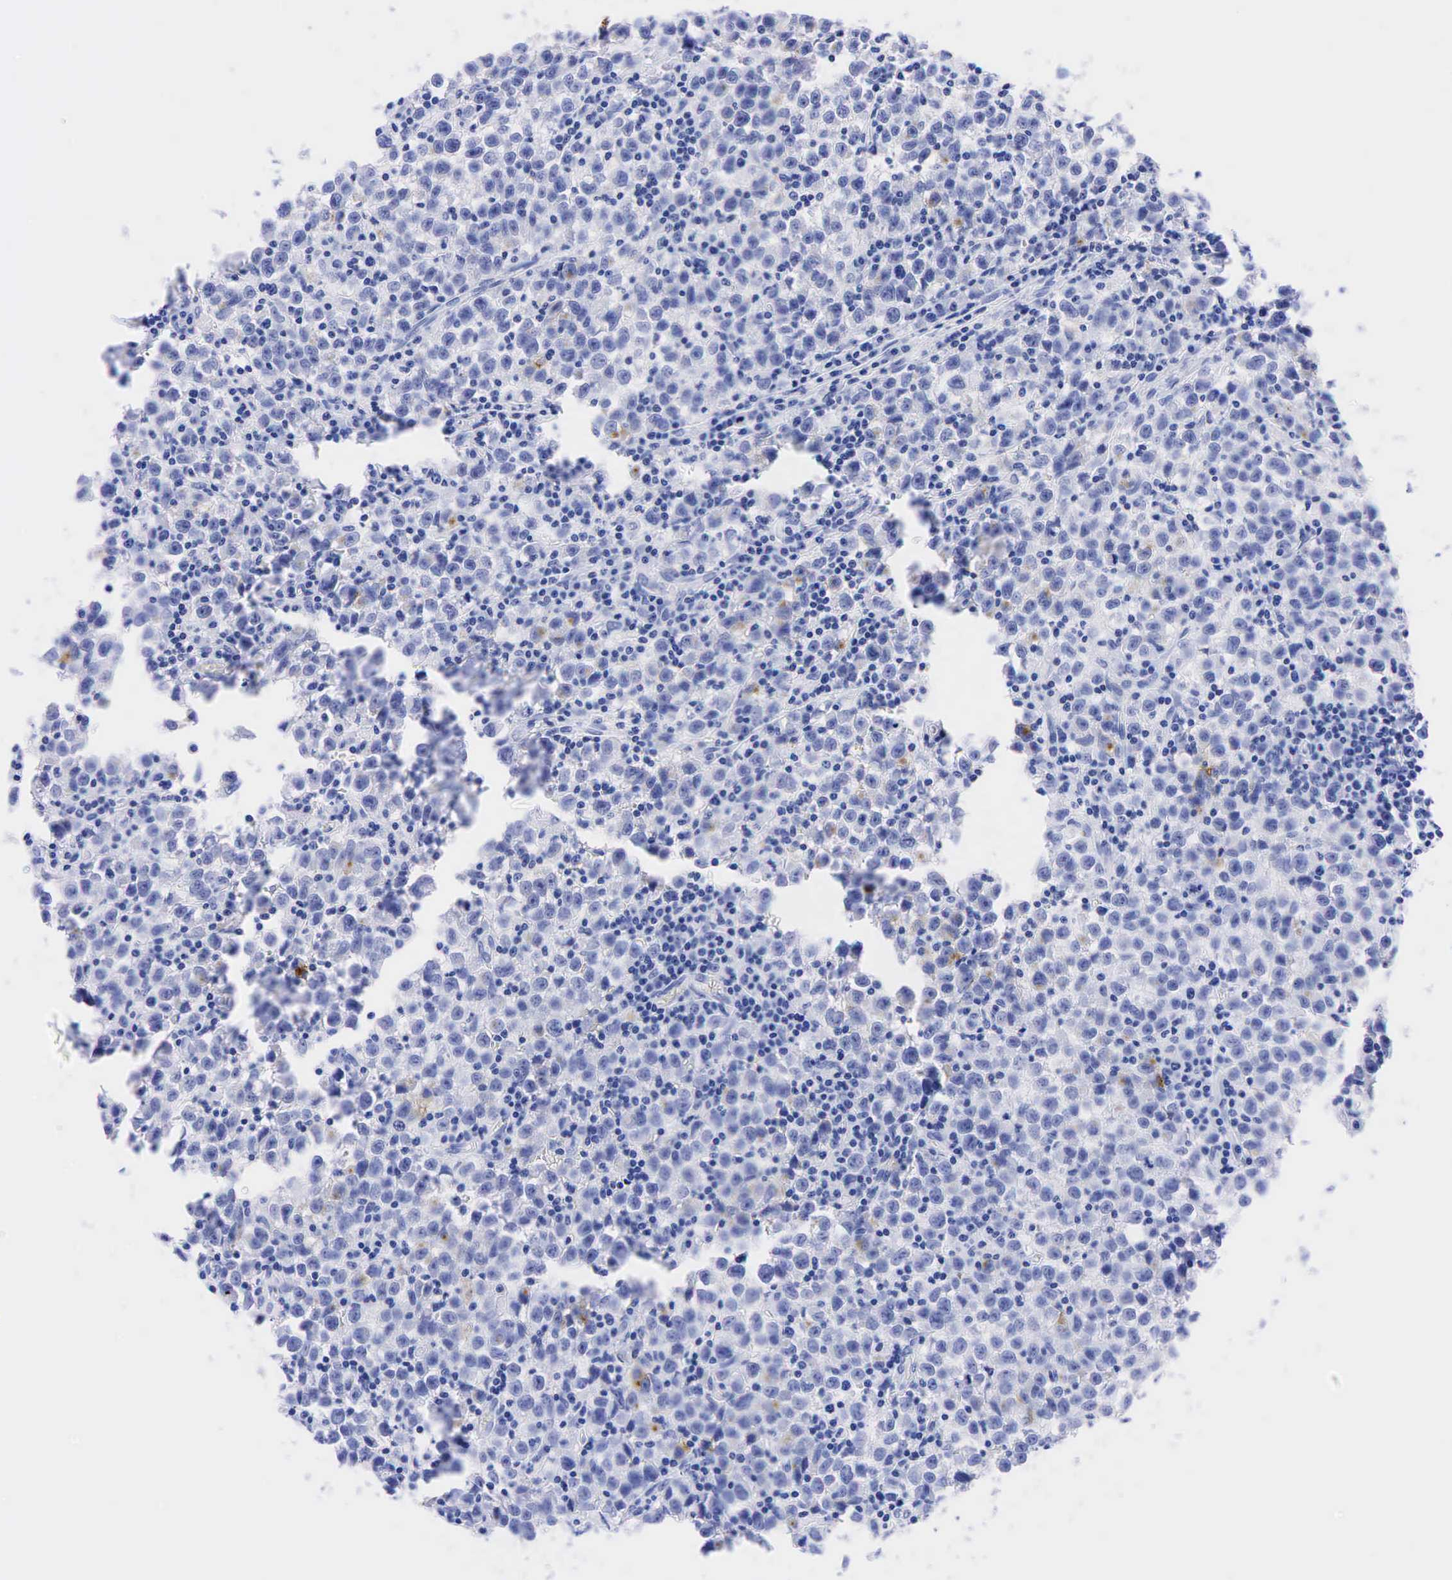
{"staining": {"intensity": "weak", "quantity": "<25%", "location": "cytoplasmic/membranous"}, "tissue": "testis cancer", "cell_type": "Tumor cells", "image_type": "cancer", "snomed": [{"axis": "morphology", "description": "Seminoma, NOS"}, {"axis": "topography", "description": "Testis"}], "caption": "Micrograph shows no significant protein staining in tumor cells of testis cancer. (Stains: DAB (3,3'-diaminobenzidine) immunohistochemistry with hematoxylin counter stain, Microscopy: brightfield microscopy at high magnification).", "gene": "CHGA", "patient": {"sex": "male", "age": 35}}